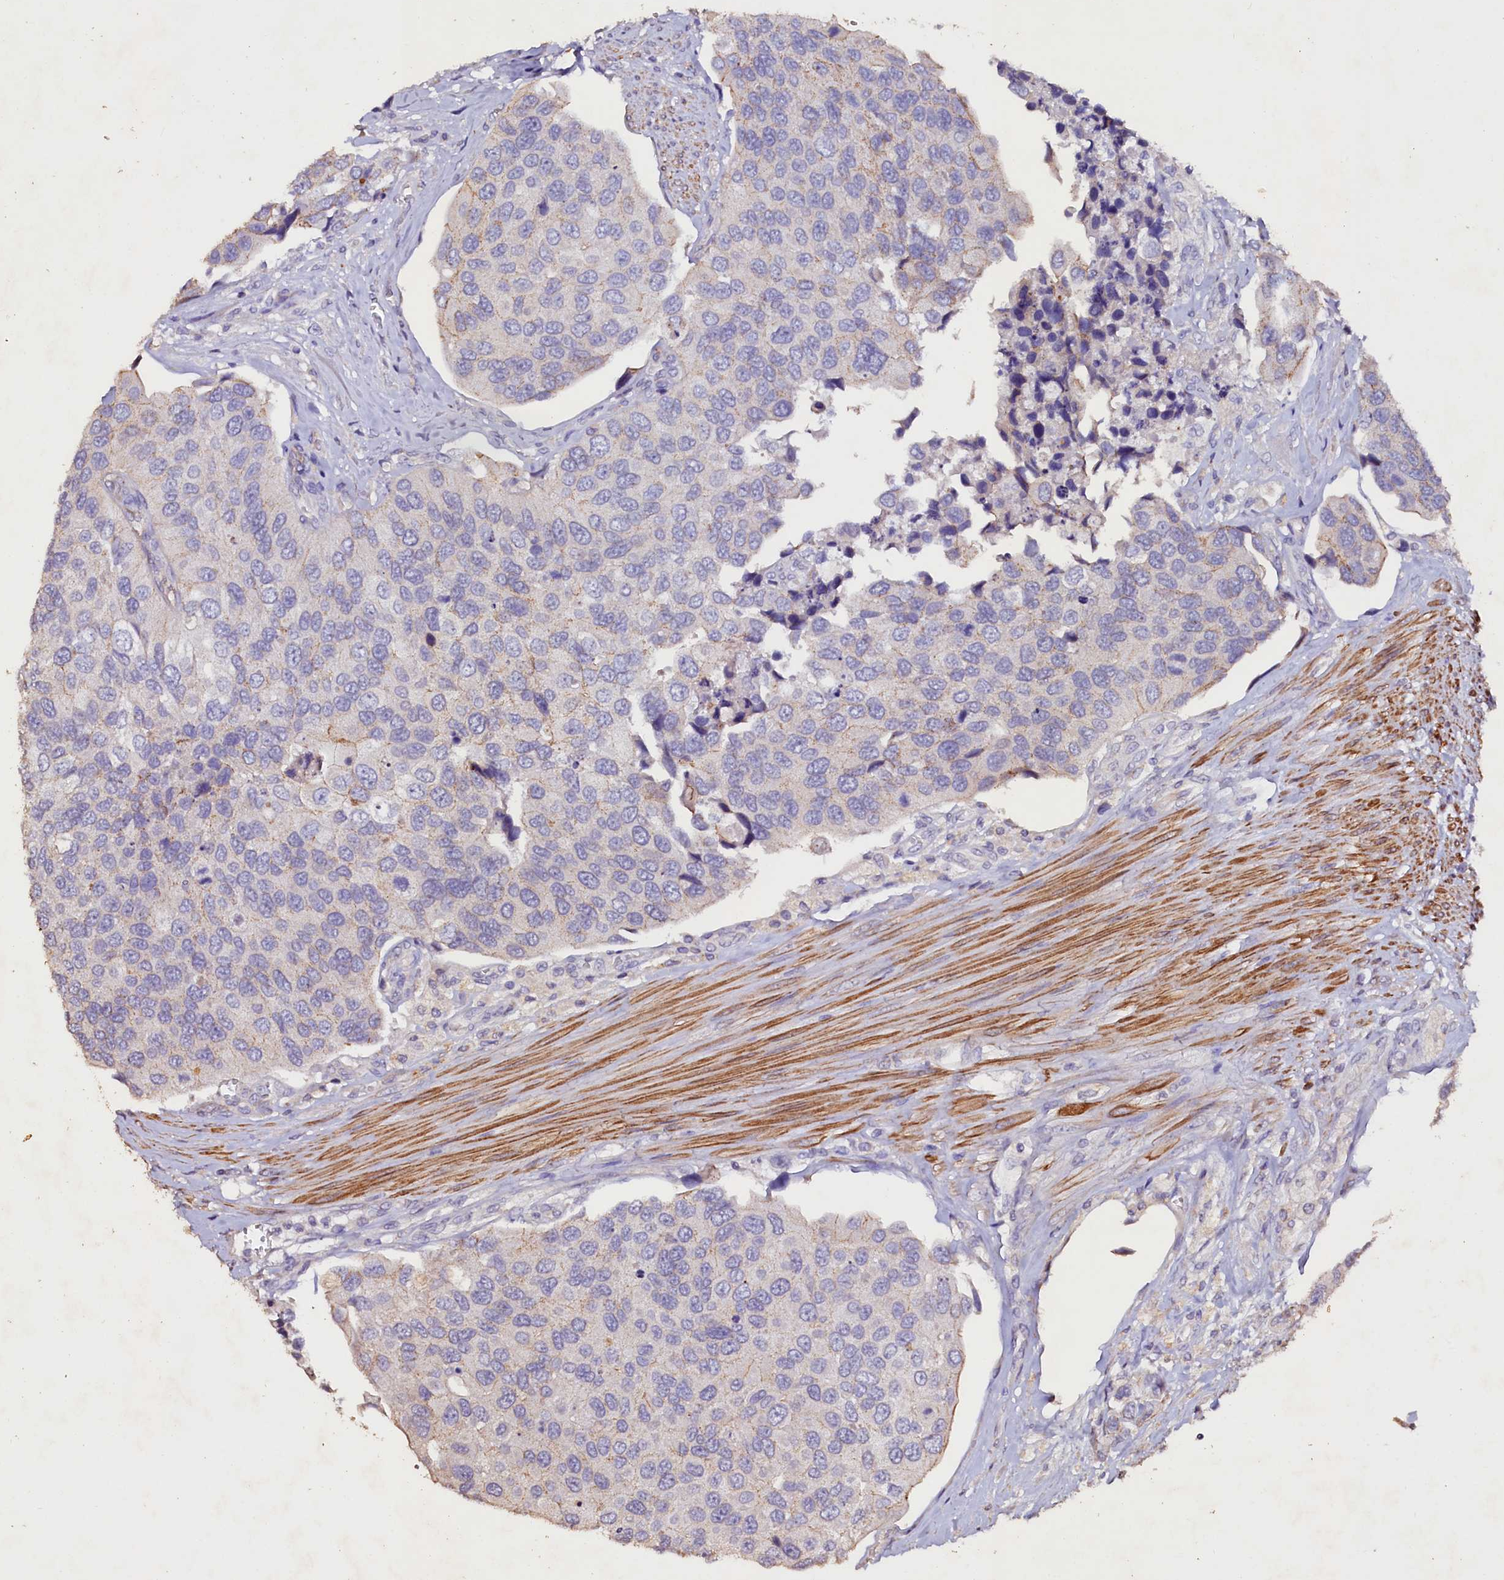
{"staining": {"intensity": "negative", "quantity": "none", "location": "none"}, "tissue": "urothelial cancer", "cell_type": "Tumor cells", "image_type": "cancer", "snomed": [{"axis": "morphology", "description": "Urothelial carcinoma, High grade"}, {"axis": "topography", "description": "Urinary bladder"}], "caption": "Immunohistochemical staining of urothelial cancer shows no significant positivity in tumor cells.", "gene": "VPS36", "patient": {"sex": "male", "age": 74}}